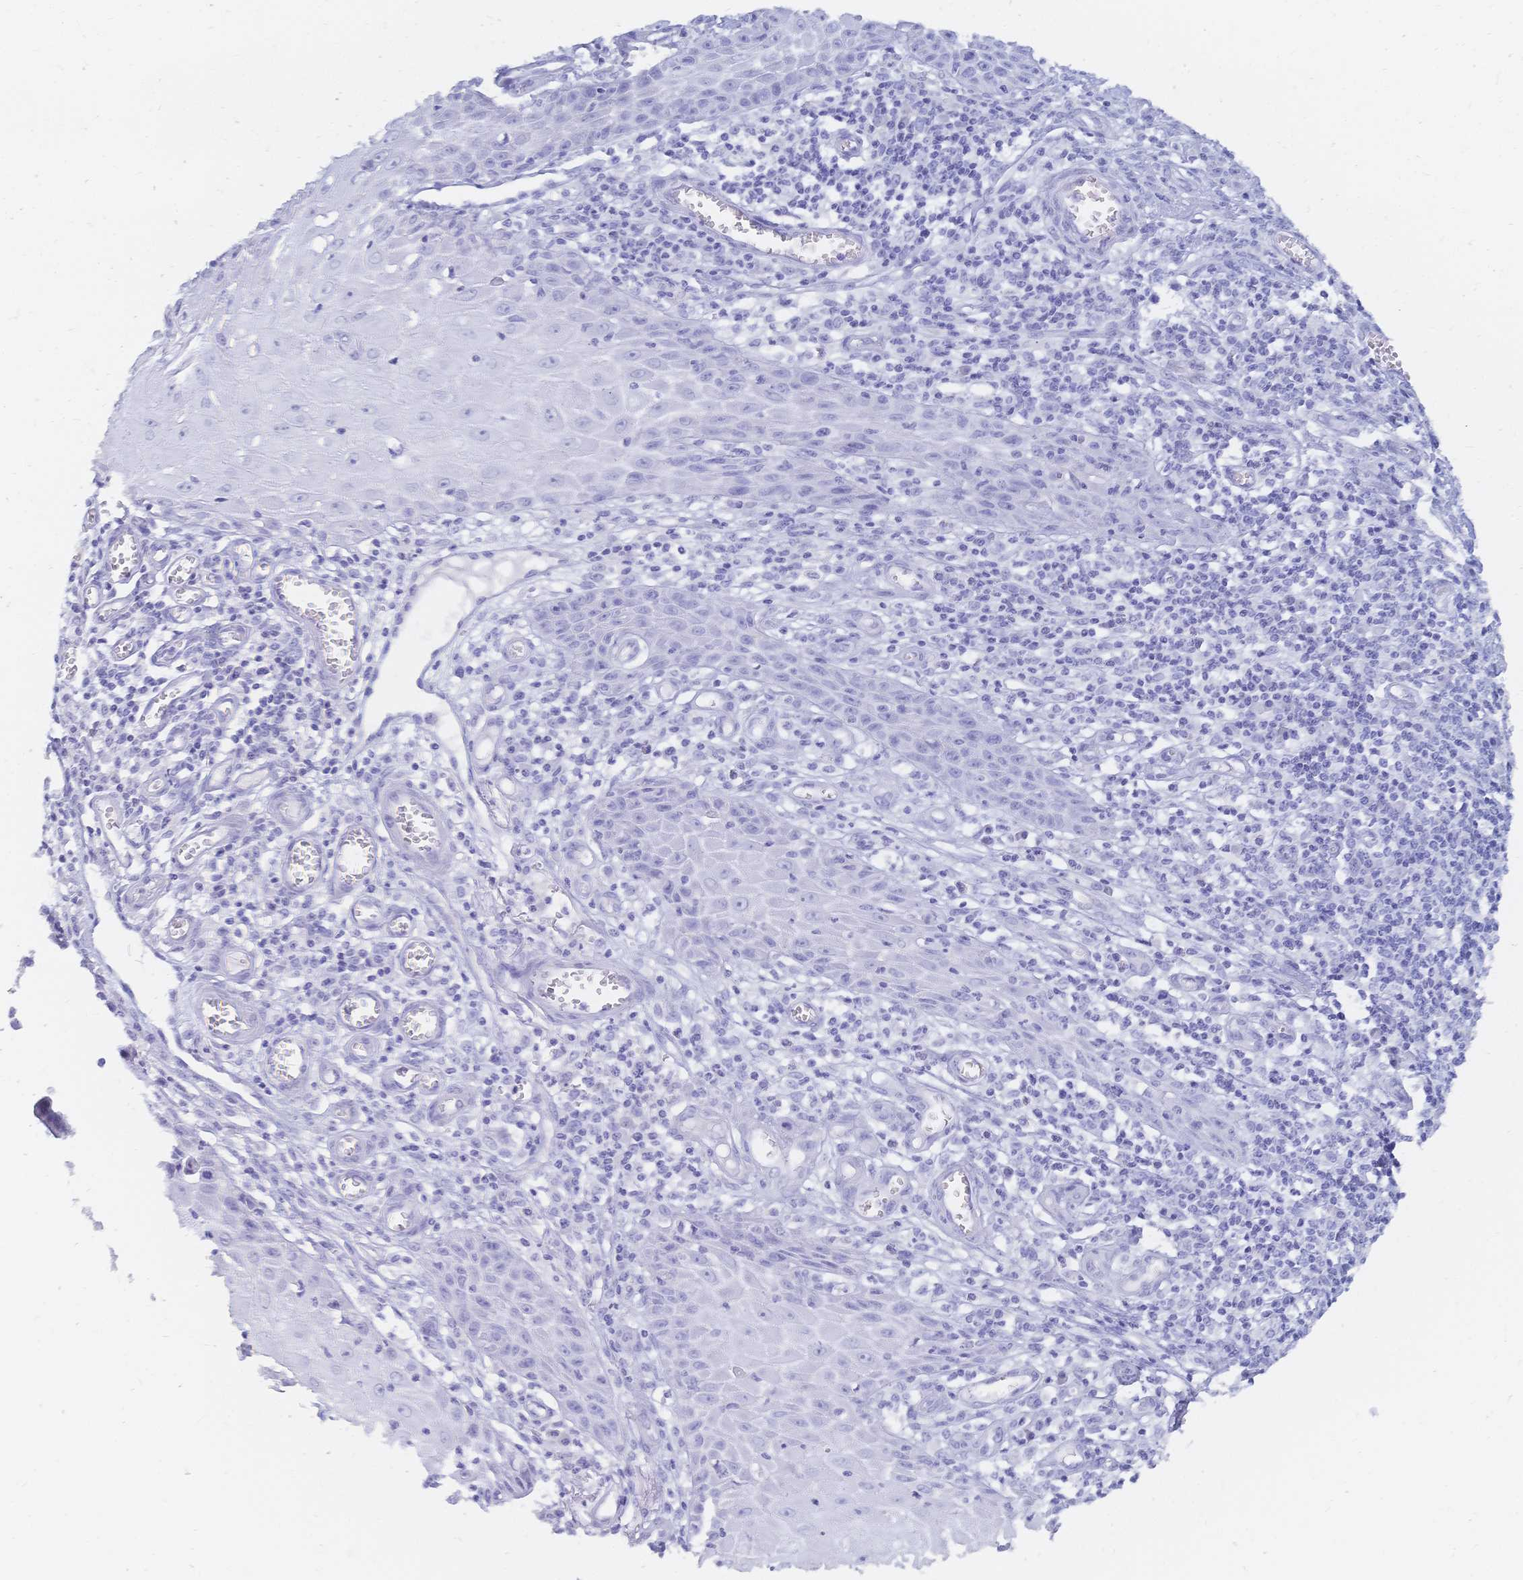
{"staining": {"intensity": "negative", "quantity": "none", "location": "none"}, "tissue": "skin cancer", "cell_type": "Tumor cells", "image_type": "cancer", "snomed": [{"axis": "morphology", "description": "Squamous cell carcinoma, NOS"}, {"axis": "topography", "description": "Skin"}], "caption": "Photomicrograph shows no protein positivity in tumor cells of squamous cell carcinoma (skin) tissue.", "gene": "MEP1B", "patient": {"sex": "female", "age": 73}}